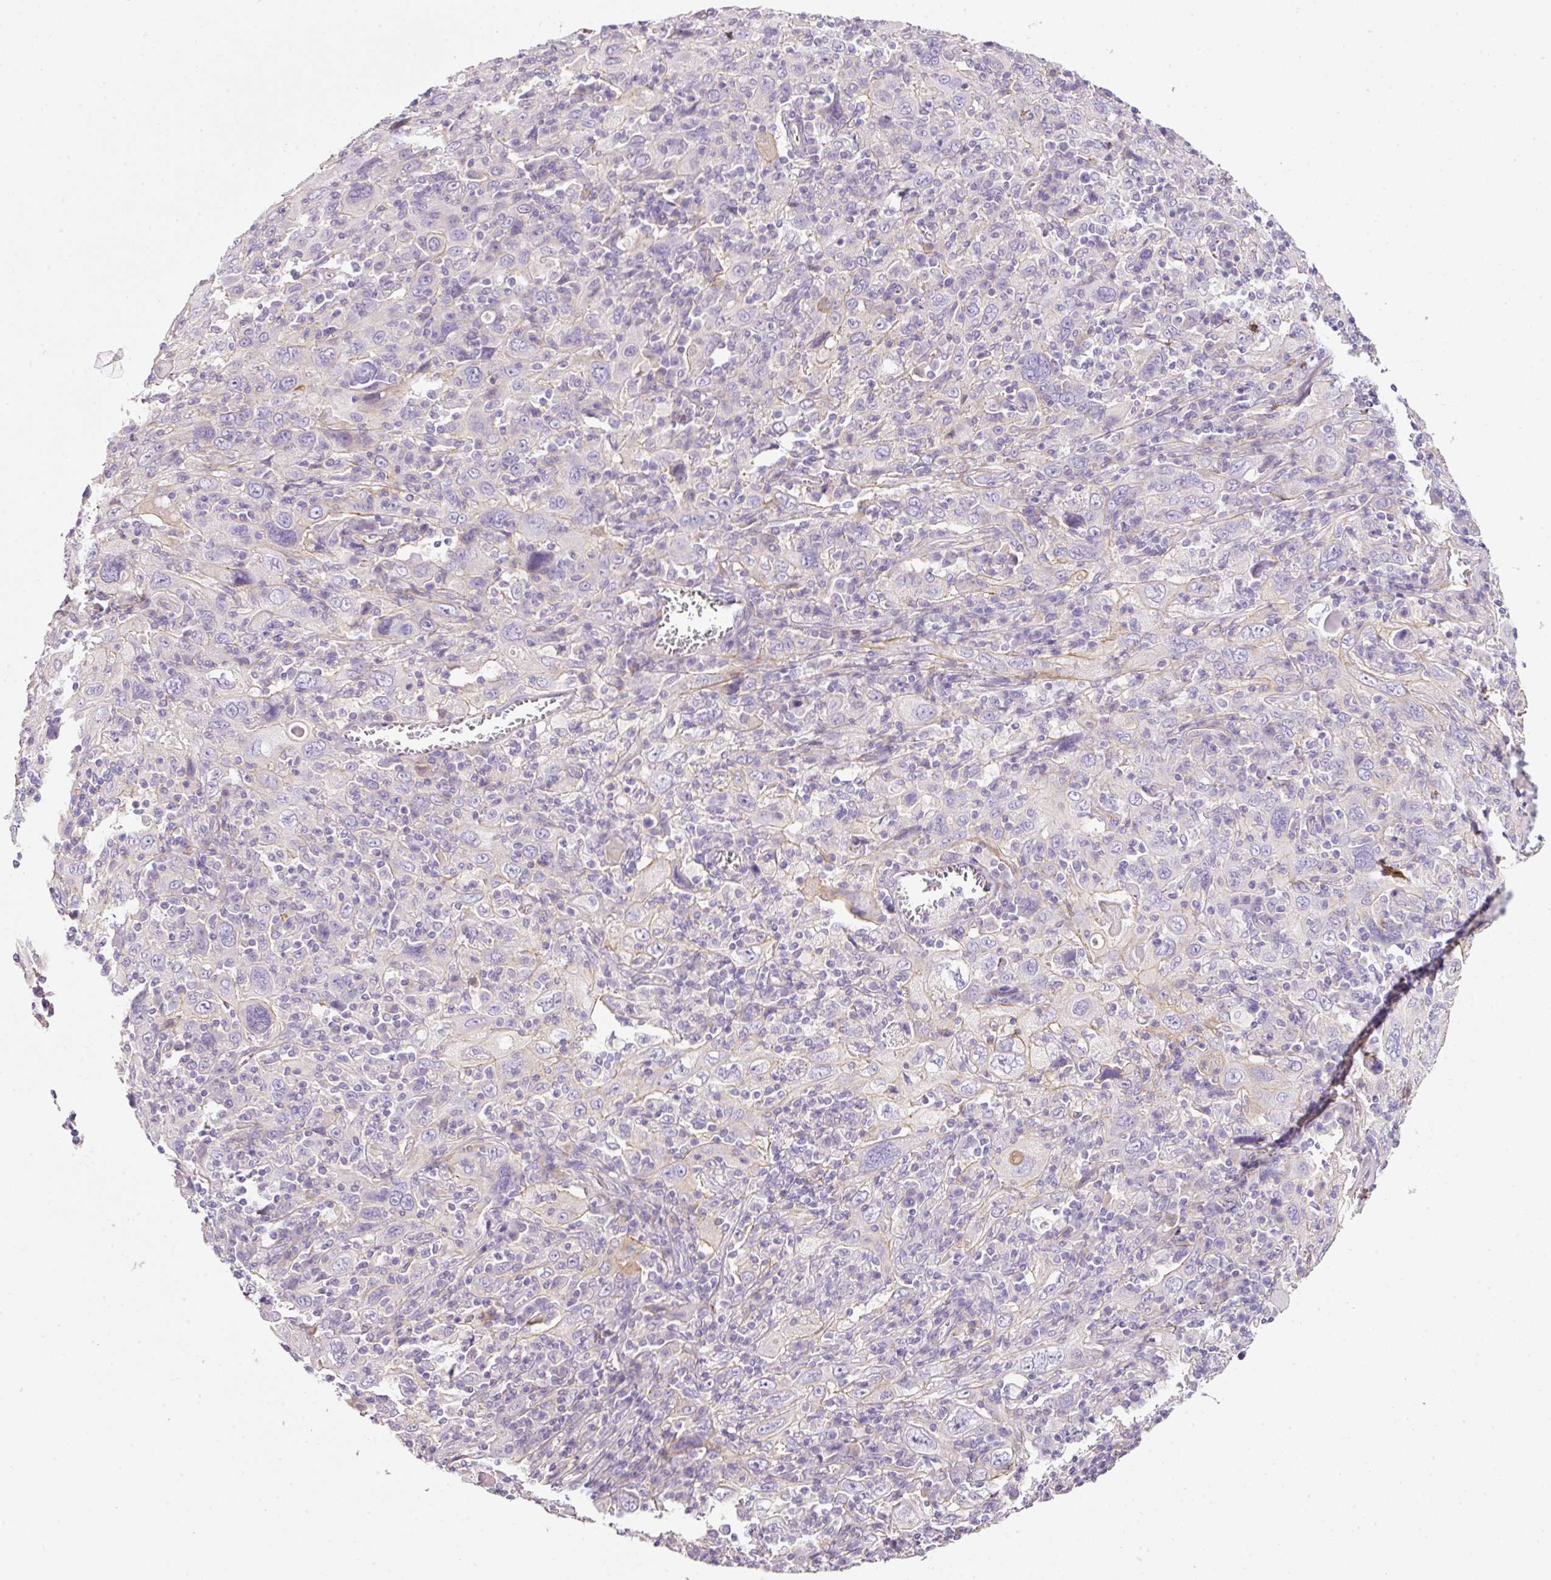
{"staining": {"intensity": "negative", "quantity": "none", "location": "none"}, "tissue": "cervical cancer", "cell_type": "Tumor cells", "image_type": "cancer", "snomed": [{"axis": "morphology", "description": "Squamous cell carcinoma, NOS"}, {"axis": "topography", "description": "Cervix"}], "caption": "DAB immunohistochemical staining of cervical cancer exhibits no significant staining in tumor cells. Nuclei are stained in blue.", "gene": "SOS2", "patient": {"sex": "female", "age": 46}}